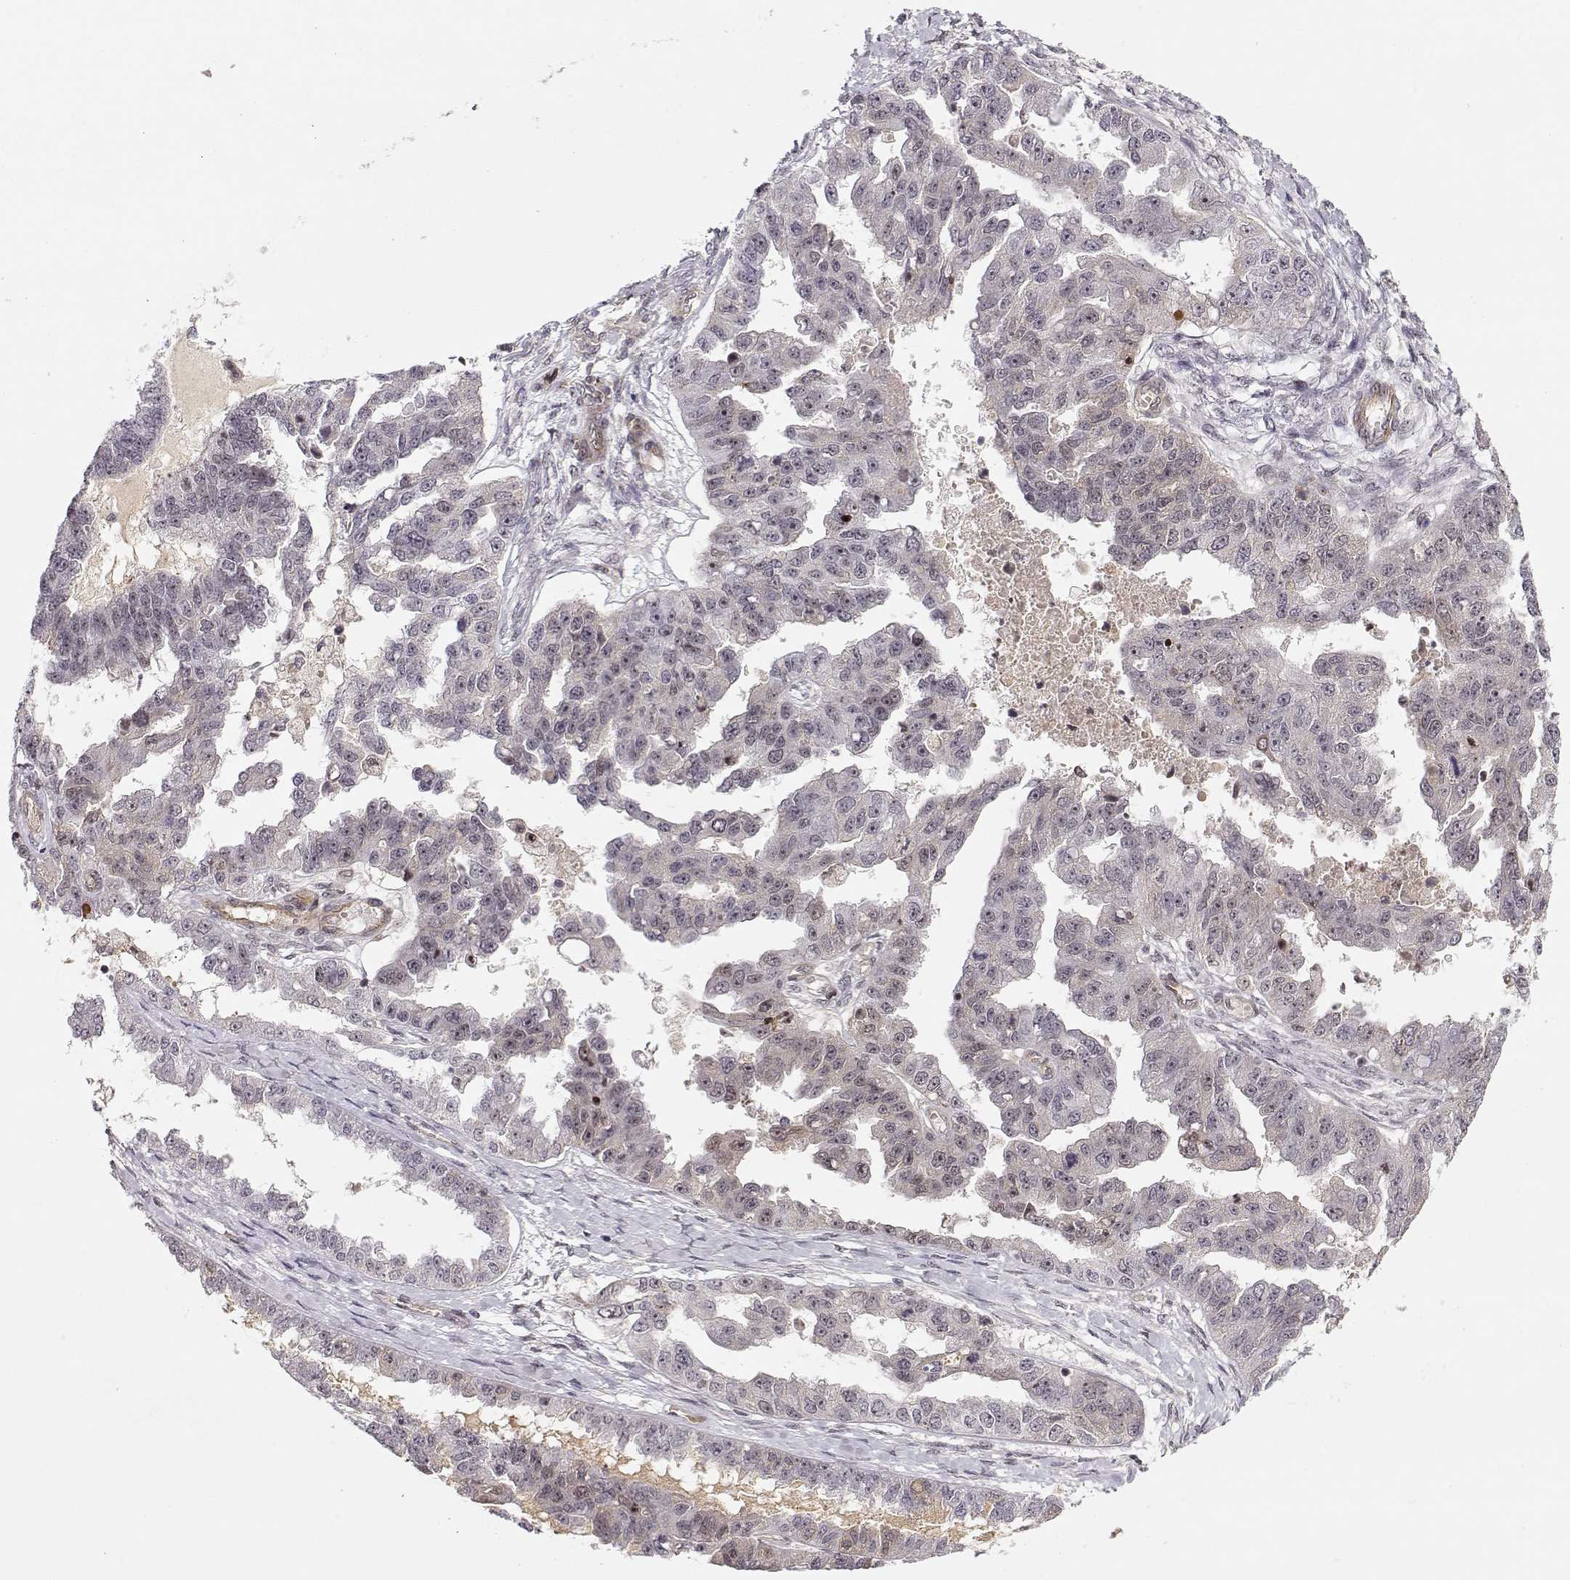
{"staining": {"intensity": "weak", "quantity": "<25%", "location": "nuclear"}, "tissue": "ovarian cancer", "cell_type": "Tumor cells", "image_type": "cancer", "snomed": [{"axis": "morphology", "description": "Cystadenocarcinoma, serous, NOS"}, {"axis": "topography", "description": "Ovary"}], "caption": "The immunohistochemistry (IHC) image has no significant staining in tumor cells of ovarian cancer tissue.", "gene": "CIR1", "patient": {"sex": "female", "age": 58}}